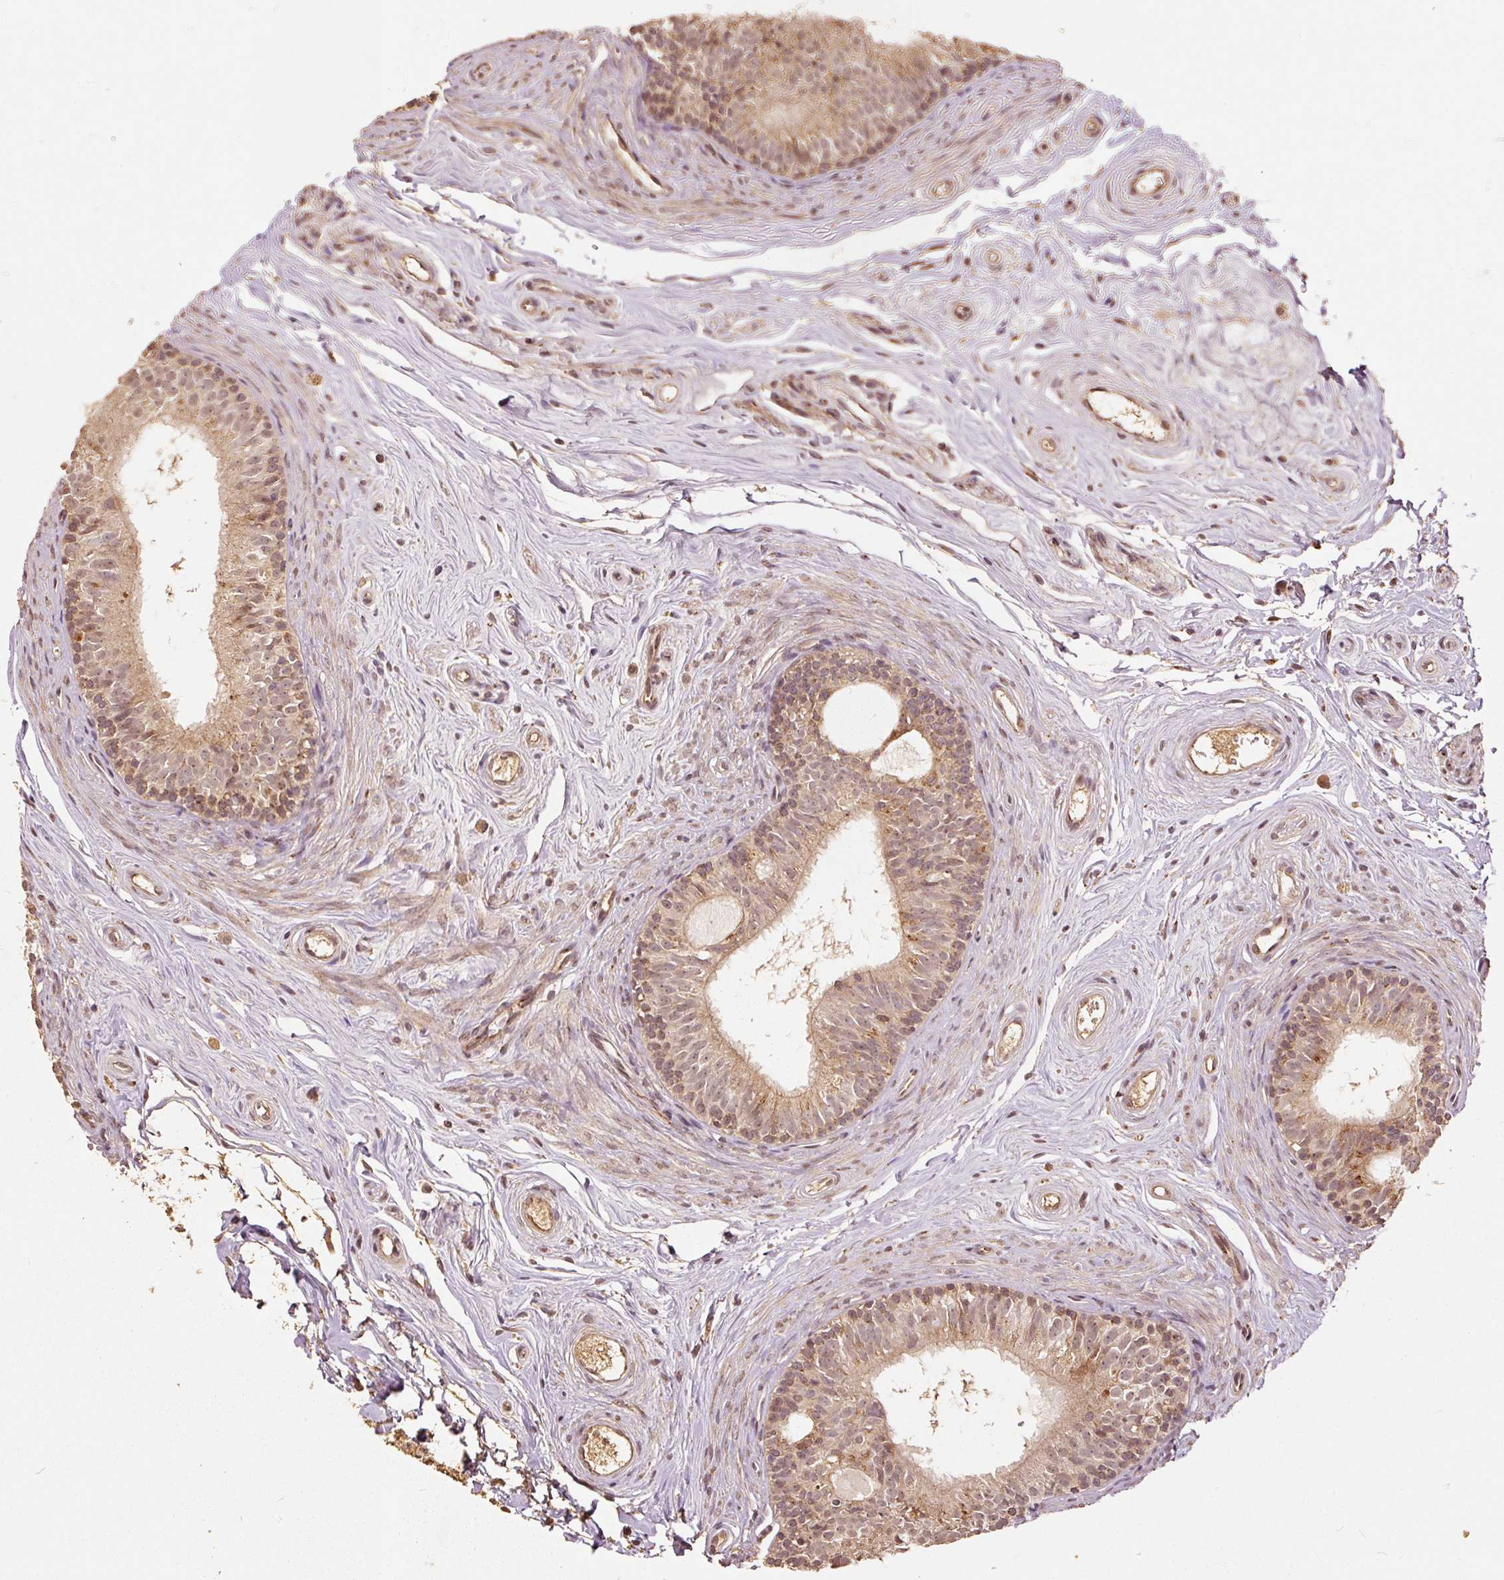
{"staining": {"intensity": "moderate", "quantity": ">75%", "location": "cytoplasmic/membranous"}, "tissue": "epididymis", "cell_type": "Glandular cells", "image_type": "normal", "snomed": [{"axis": "morphology", "description": "Normal tissue, NOS"}, {"axis": "topography", "description": "Epididymis"}], "caption": "IHC image of unremarkable human epididymis stained for a protein (brown), which shows medium levels of moderate cytoplasmic/membranous staining in about >75% of glandular cells.", "gene": "FUT8", "patient": {"sex": "male", "age": 45}}